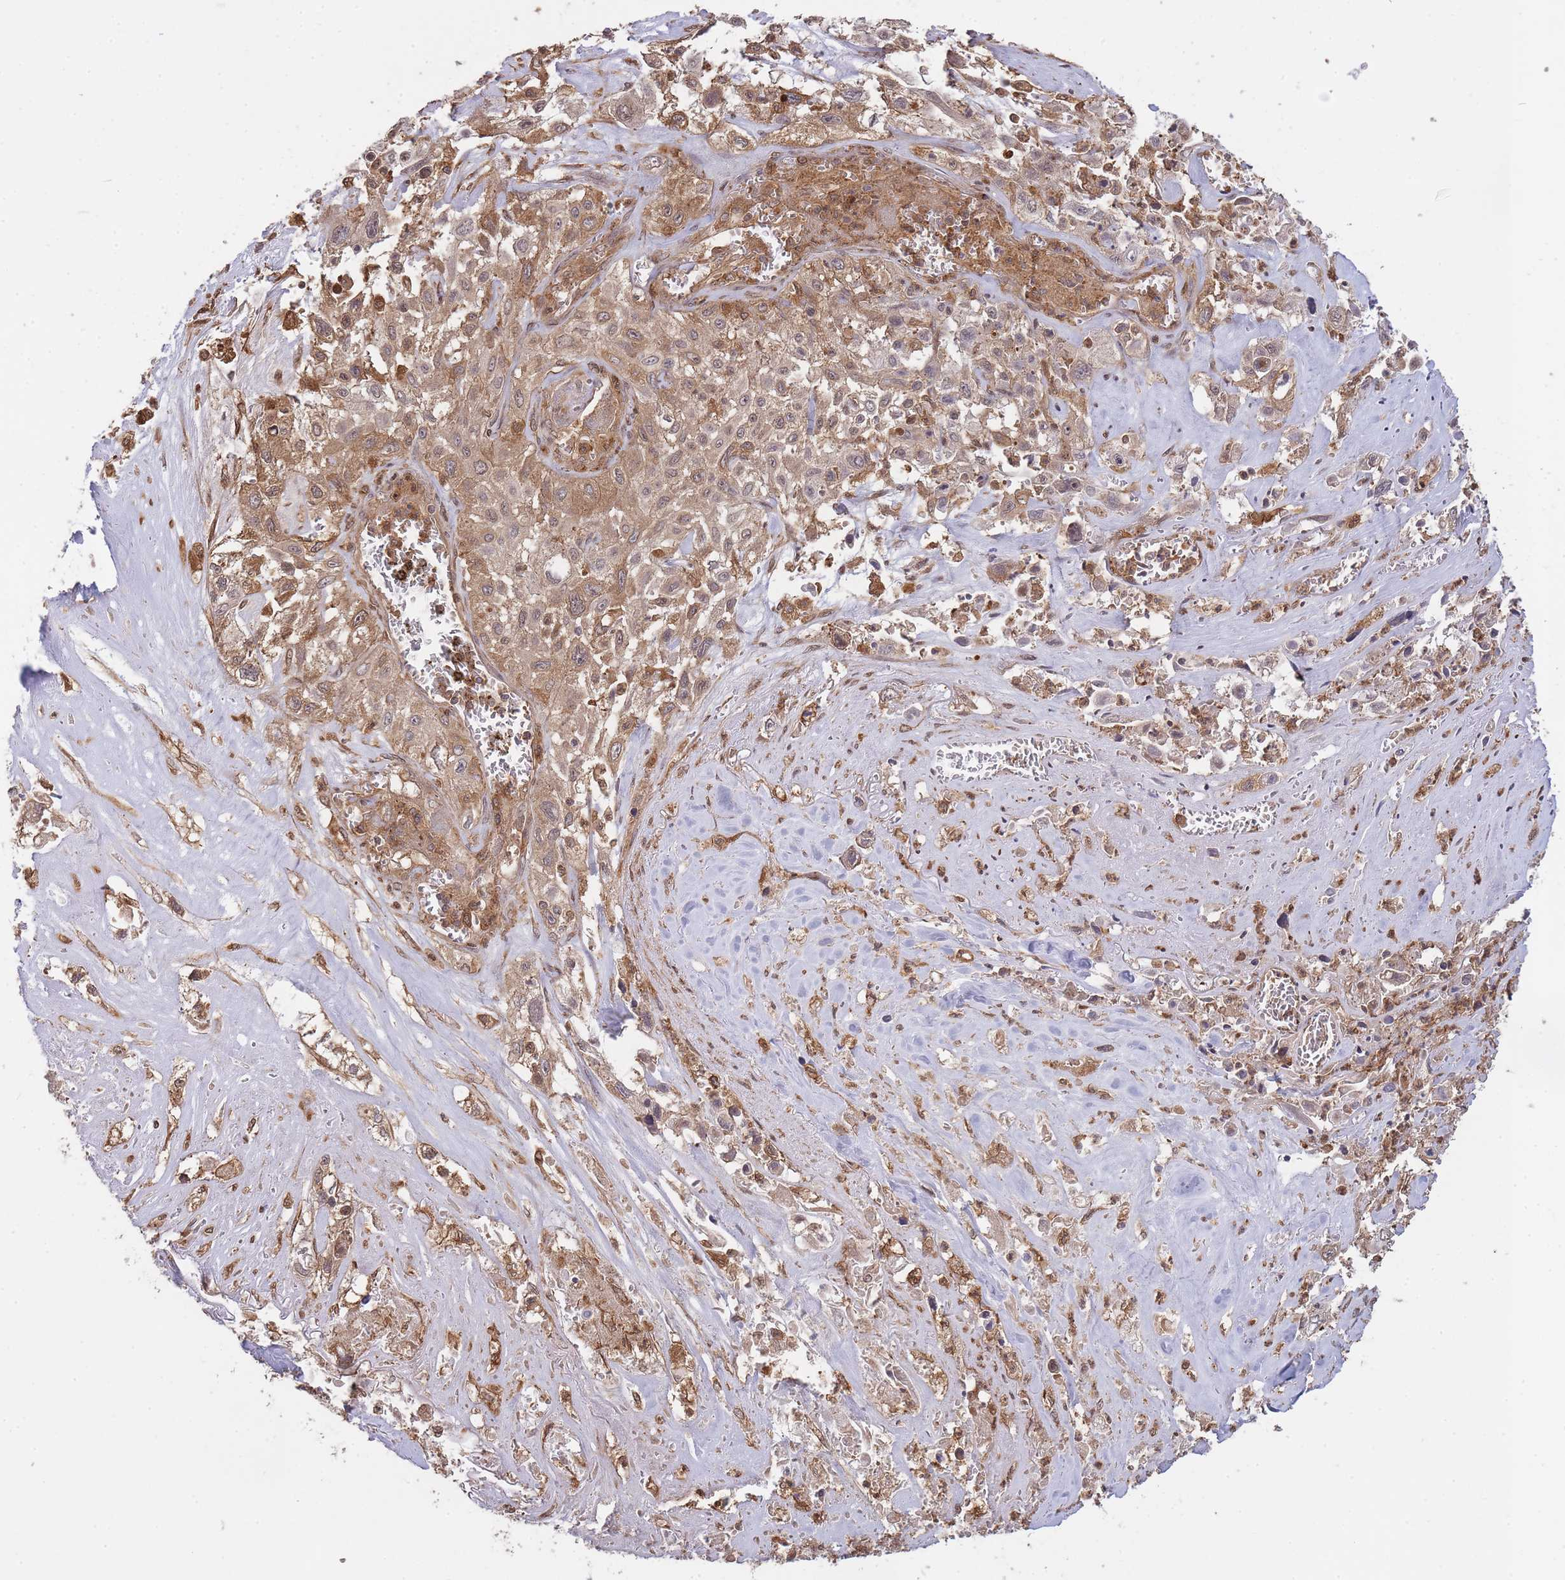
{"staining": {"intensity": "moderate", "quantity": ">75%", "location": "cytoplasmic/membranous"}, "tissue": "lung cancer", "cell_type": "Tumor cells", "image_type": "cancer", "snomed": [{"axis": "morphology", "description": "Squamous cell carcinoma, NOS"}, {"axis": "topography", "description": "Lung"}], "caption": "Lung squamous cell carcinoma stained with a protein marker shows moderate staining in tumor cells.", "gene": "ZNF304", "patient": {"sex": "female", "age": 69}}